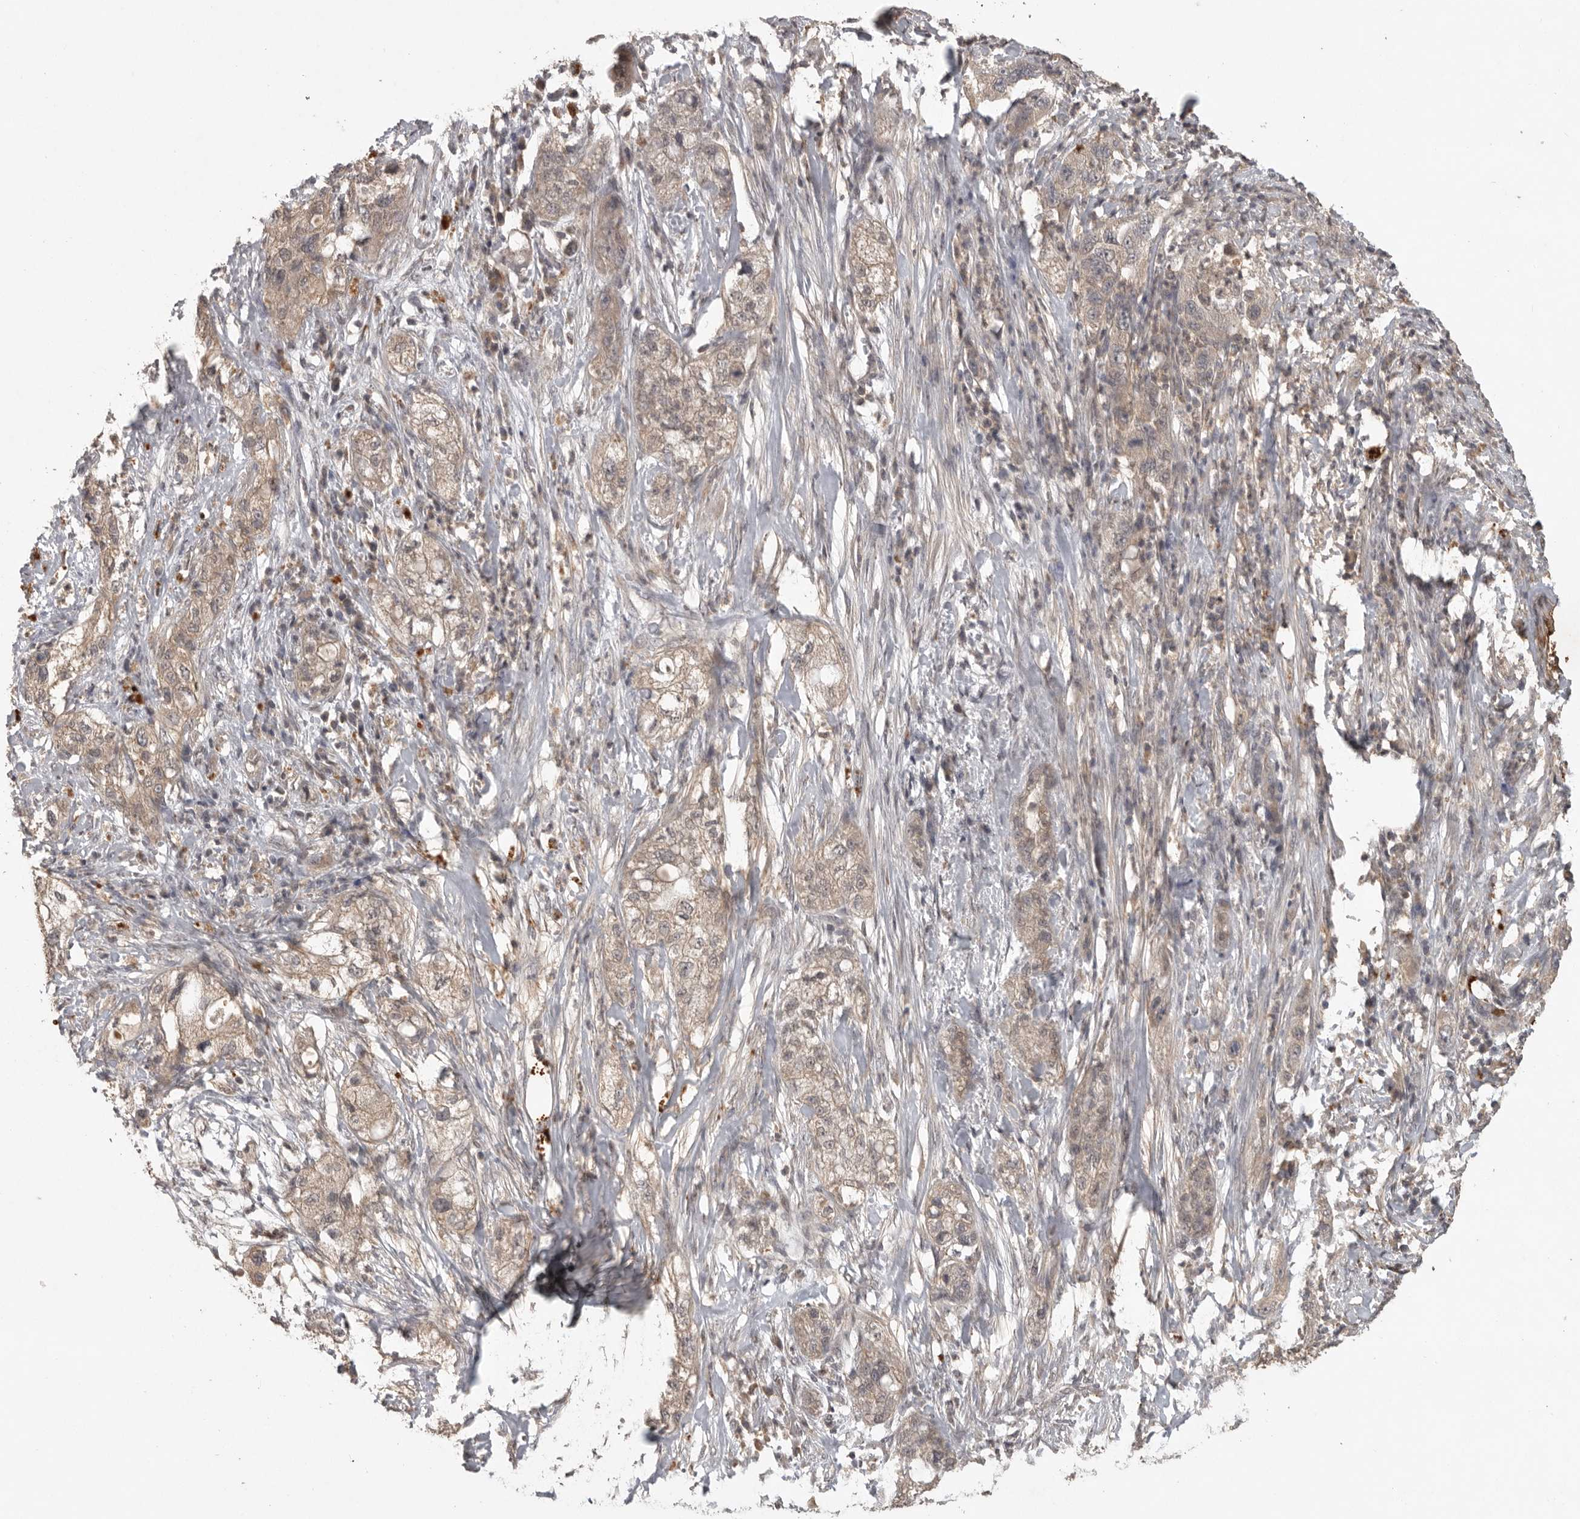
{"staining": {"intensity": "weak", "quantity": ">75%", "location": "cytoplasmic/membranous"}, "tissue": "pancreatic cancer", "cell_type": "Tumor cells", "image_type": "cancer", "snomed": [{"axis": "morphology", "description": "Adenocarcinoma, NOS"}, {"axis": "topography", "description": "Pancreas"}], "caption": "Approximately >75% of tumor cells in pancreatic cancer (adenocarcinoma) display weak cytoplasmic/membranous protein positivity as visualized by brown immunohistochemical staining.", "gene": "ADAMTS4", "patient": {"sex": "female", "age": 78}}